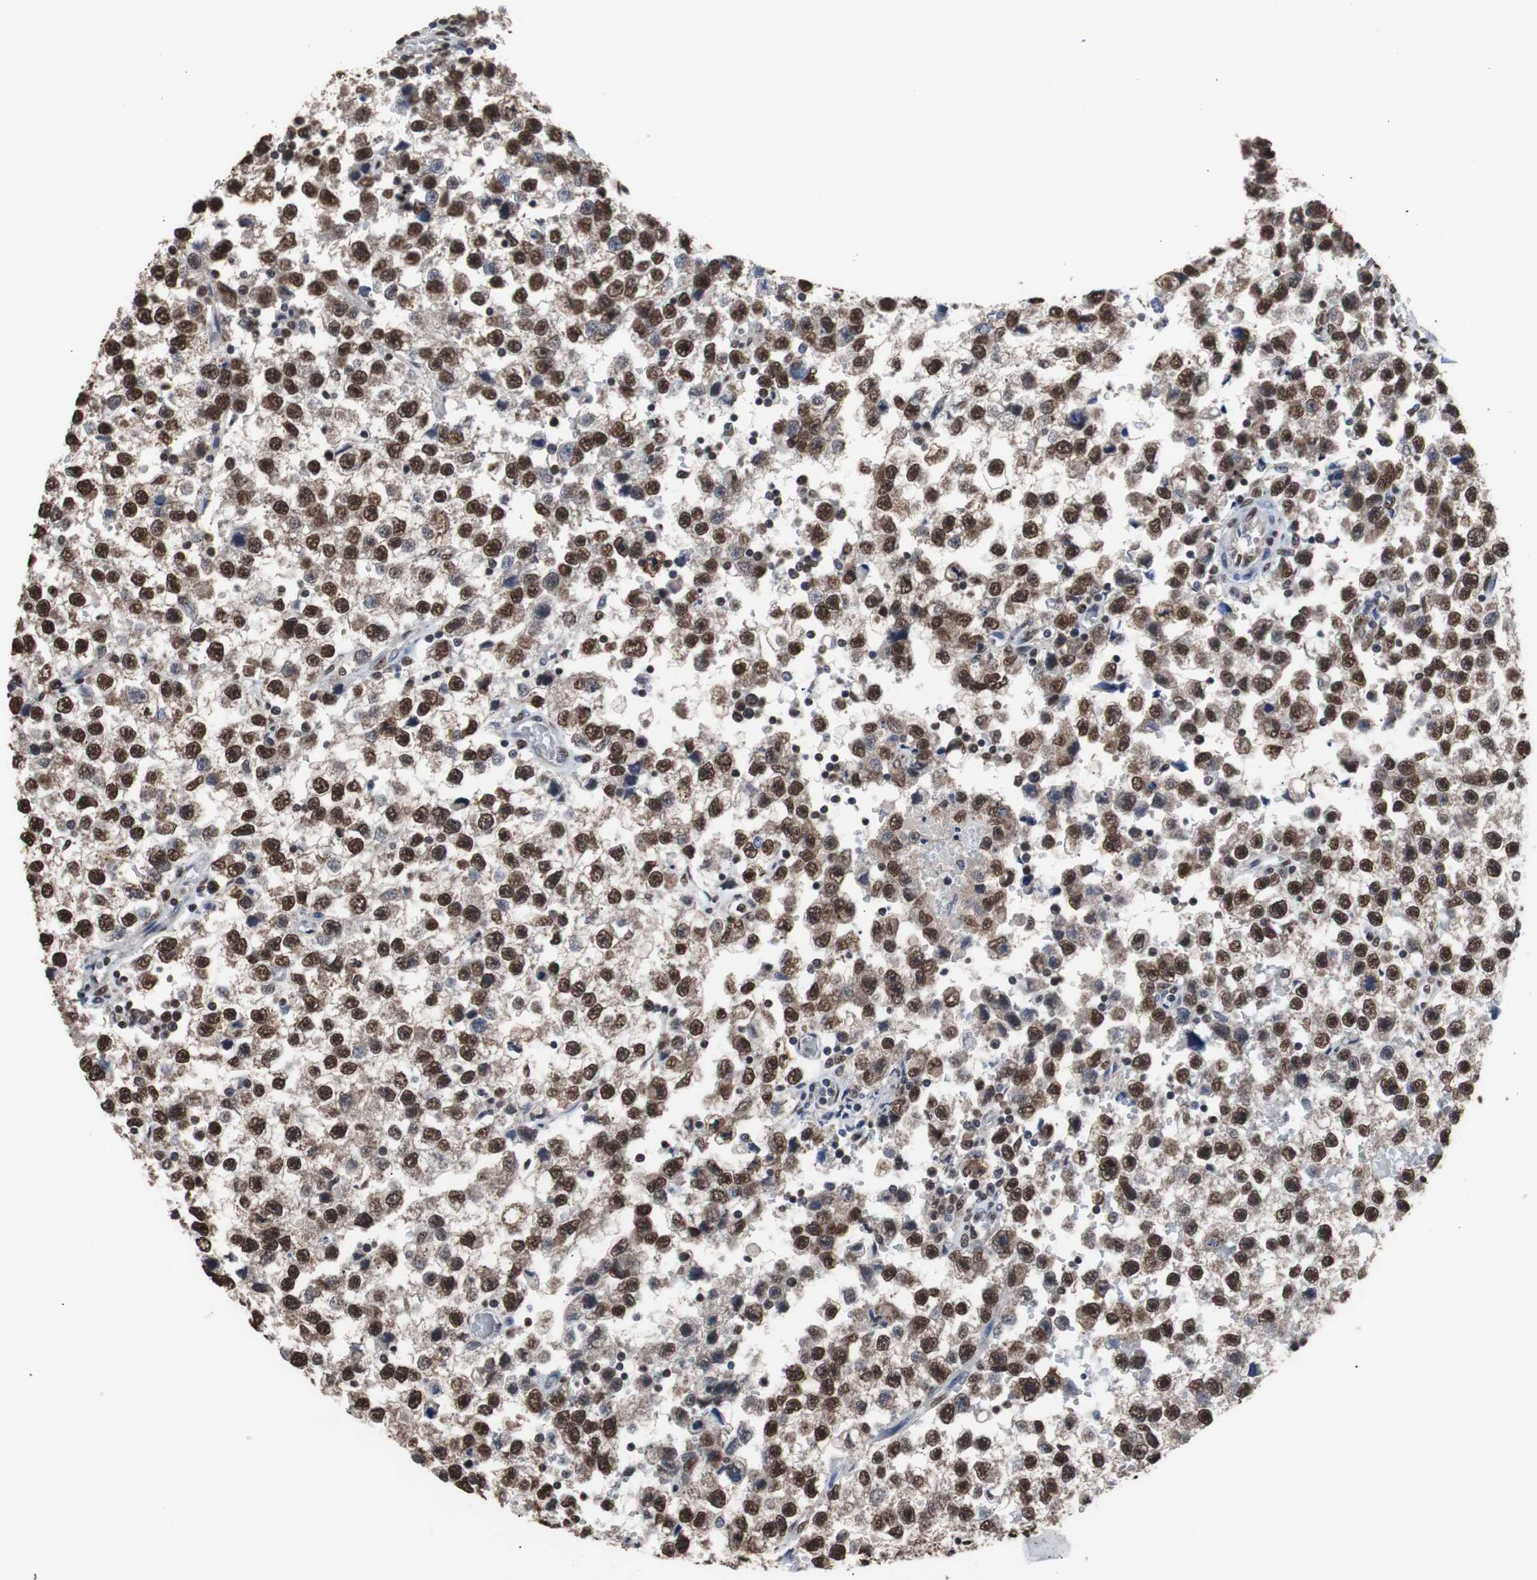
{"staining": {"intensity": "strong", "quantity": ">75%", "location": "nuclear"}, "tissue": "testis cancer", "cell_type": "Tumor cells", "image_type": "cancer", "snomed": [{"axis": "morphology", "description": "Seminoma, NOS"}, {"axis": "topography", "description": "Testis"}], "caption": "DAB (3,3'-diaminobenzidine) immunohistochemical staining of human testis seminoma exhibits strong nuclear protein staining in about >75% of tumor cells.", "gene": "MED27", "patient": {"sex": "male", "age": 33}}